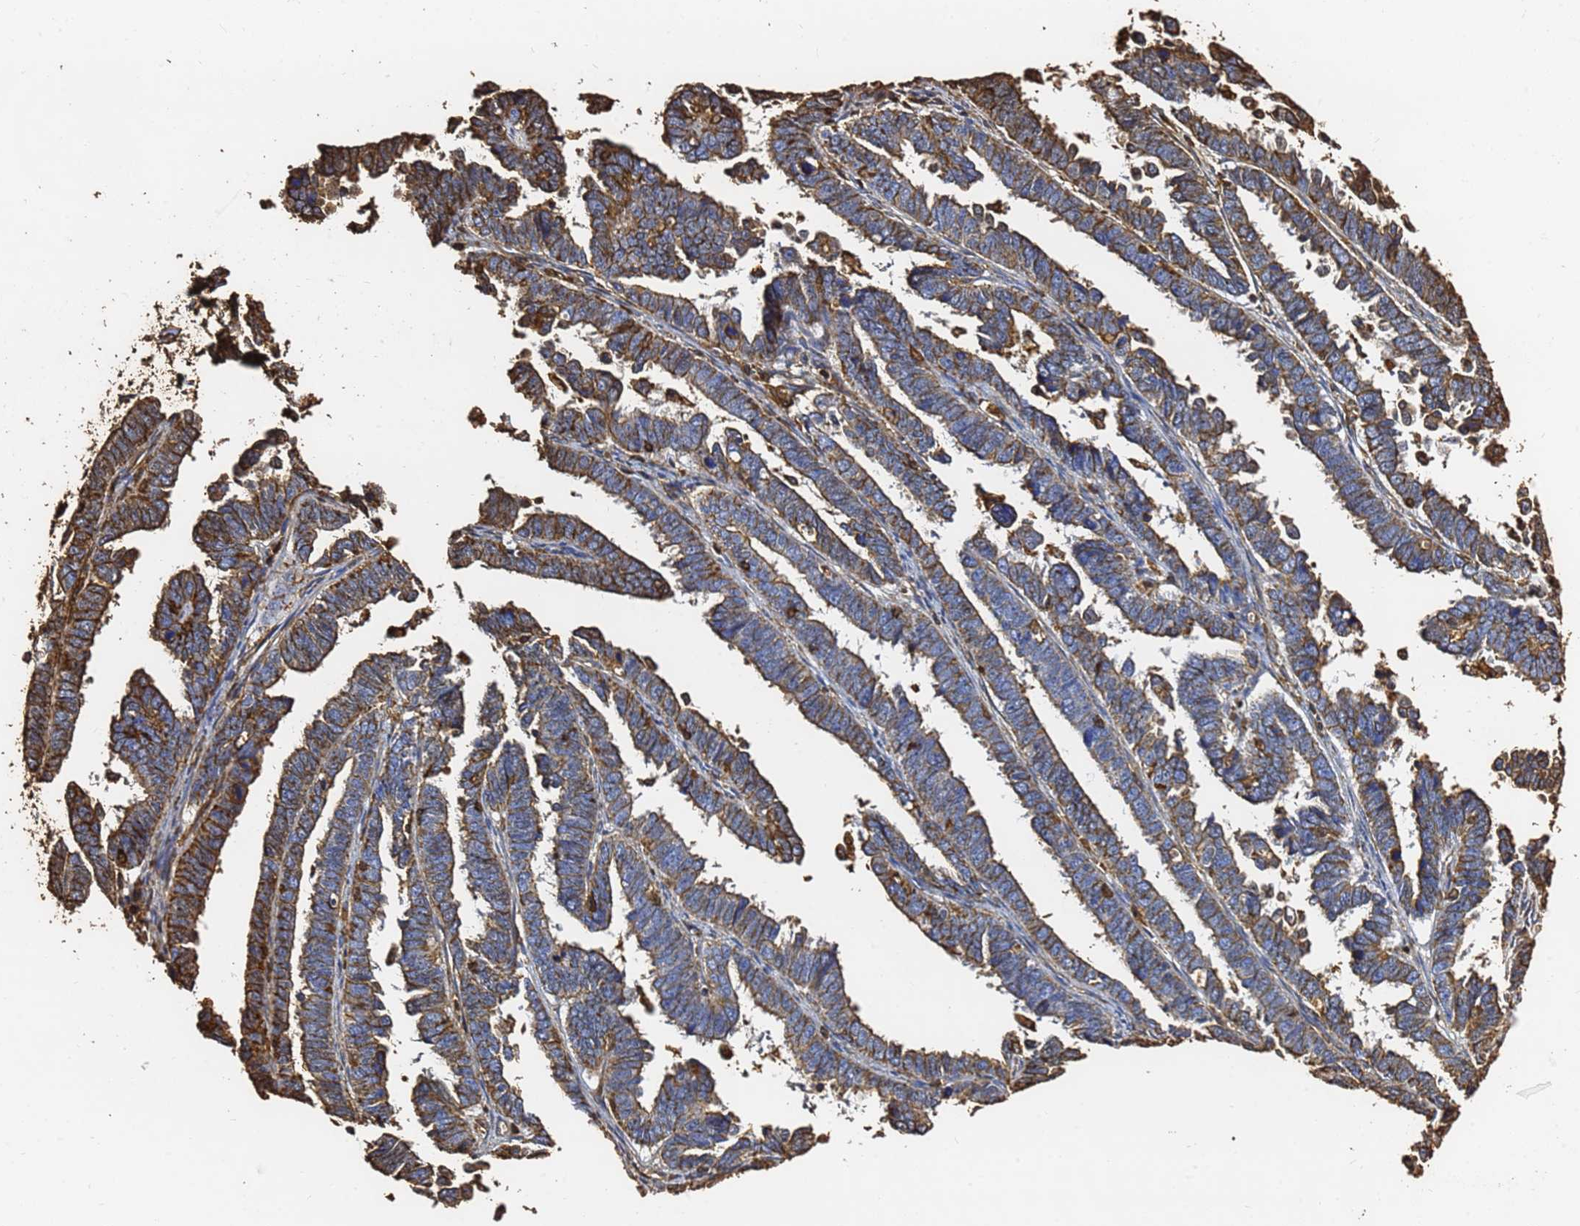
{"staining": {"intensity": "moderate", "quantity": "25%-75%", "location": "cytoplasmic/membranous"}, "tissue": "endometrial cancer", "cell_type": "Tumor cells", "image_type": "cancer", "snomed": [{"axis": "morphology", "description": "Adenocarcinoma, NOS"}, {"axis": "topography", "description": "Endometrium"}], "caption": "Endometrial cancer (adenocarcinoma) stained for a protein reveals moderate cytoplasmic/membranous positivity in tumor cells. The staining was performed using DAB, with brown indicating positive protein expression. Nuclei are stained blue with hematoxylin.", "gene": "ACTB", "patient": {"sex": "female", "age": 75}}